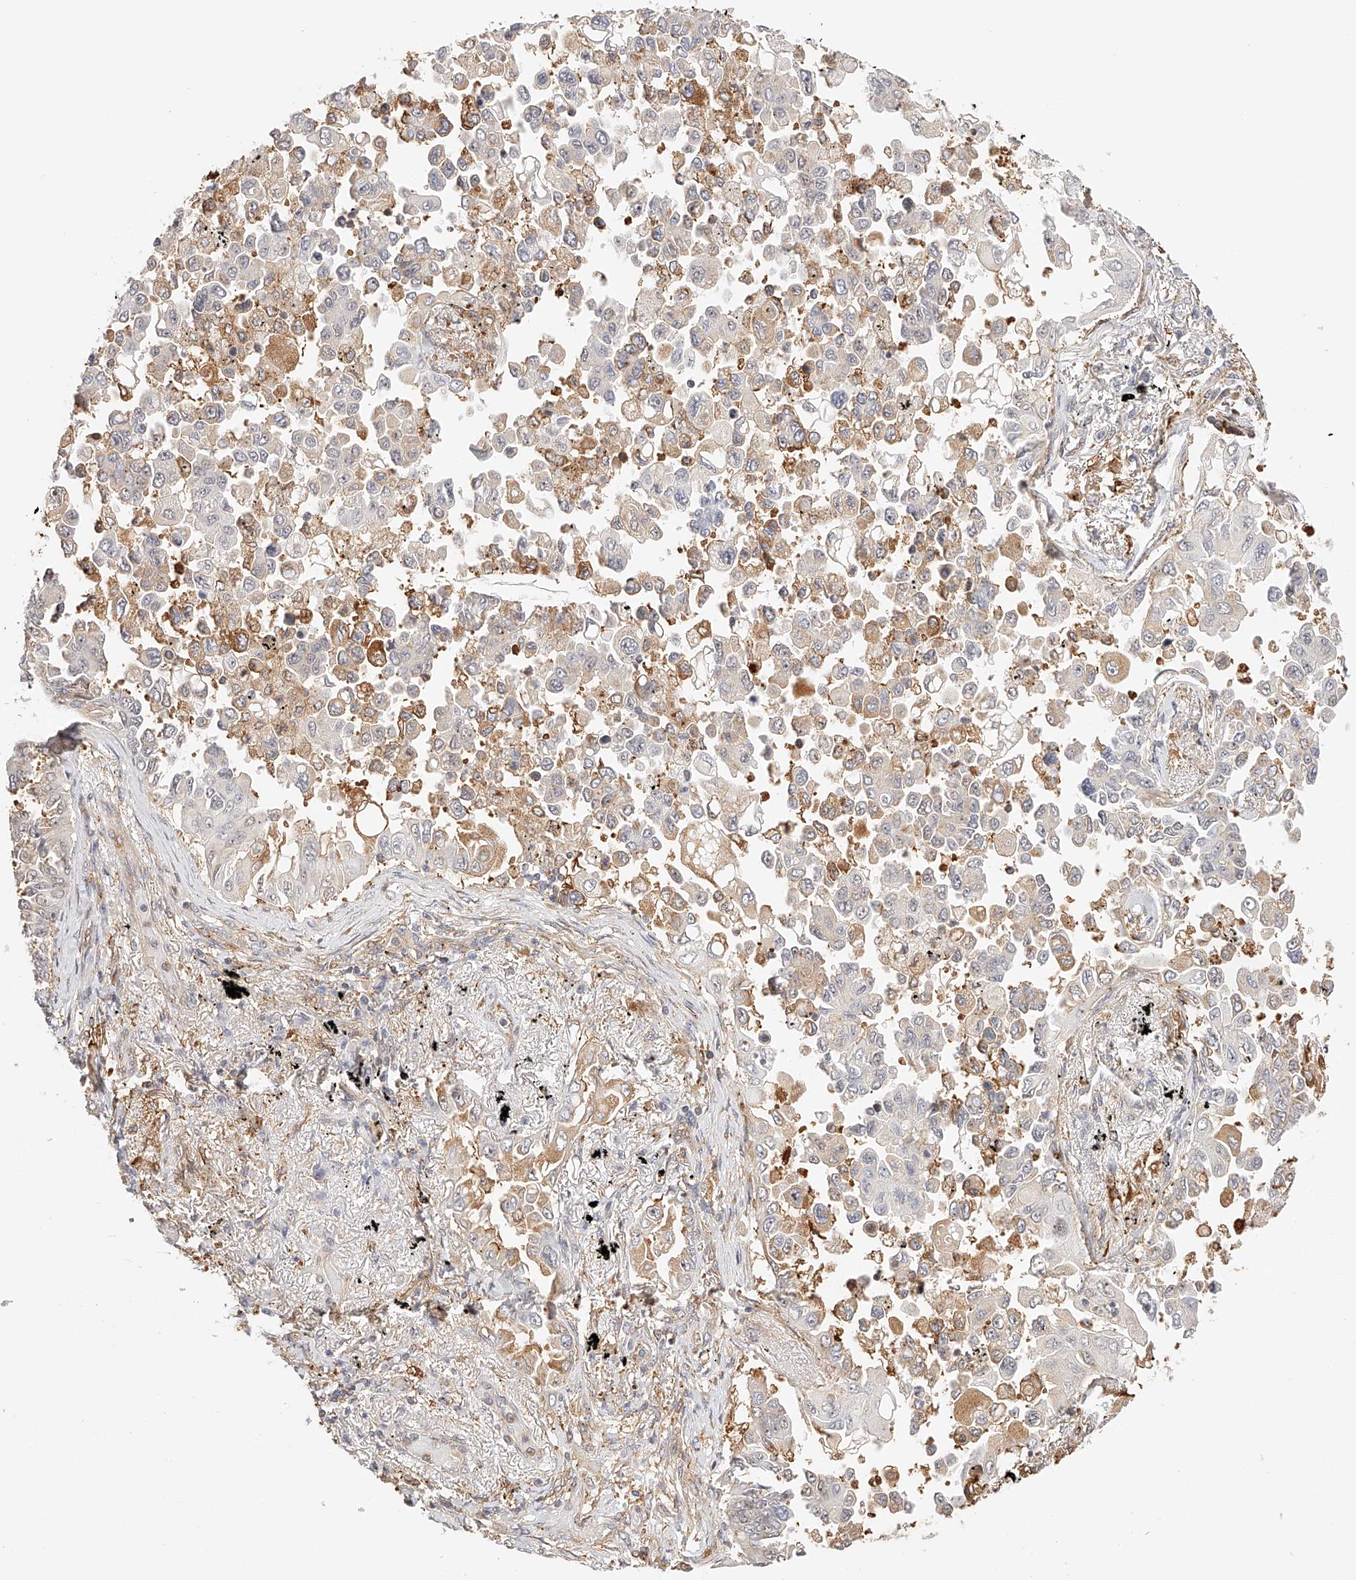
{"staining": {"intensity": "moderate", "quantity": "<25%", "location": "cytoplasmic/membranous"}, "tissue": "lung cancer", "cell_type": "Tumor cells", "image_type": "cancer", "snomed": [{"axis": "morphology", "description": "Adenocarcinoma, NOS"}, {"axis": "topography", "description": "Lung"}], "caption": "Immunohistochemical staining of human adenocarcinoma (lung) reveals moderate cytoplasmic/membranous protein staining in approximately <25% of tumor cells.", "gene": "SYNC", "patient": {"sex": "female", "age": 67}}